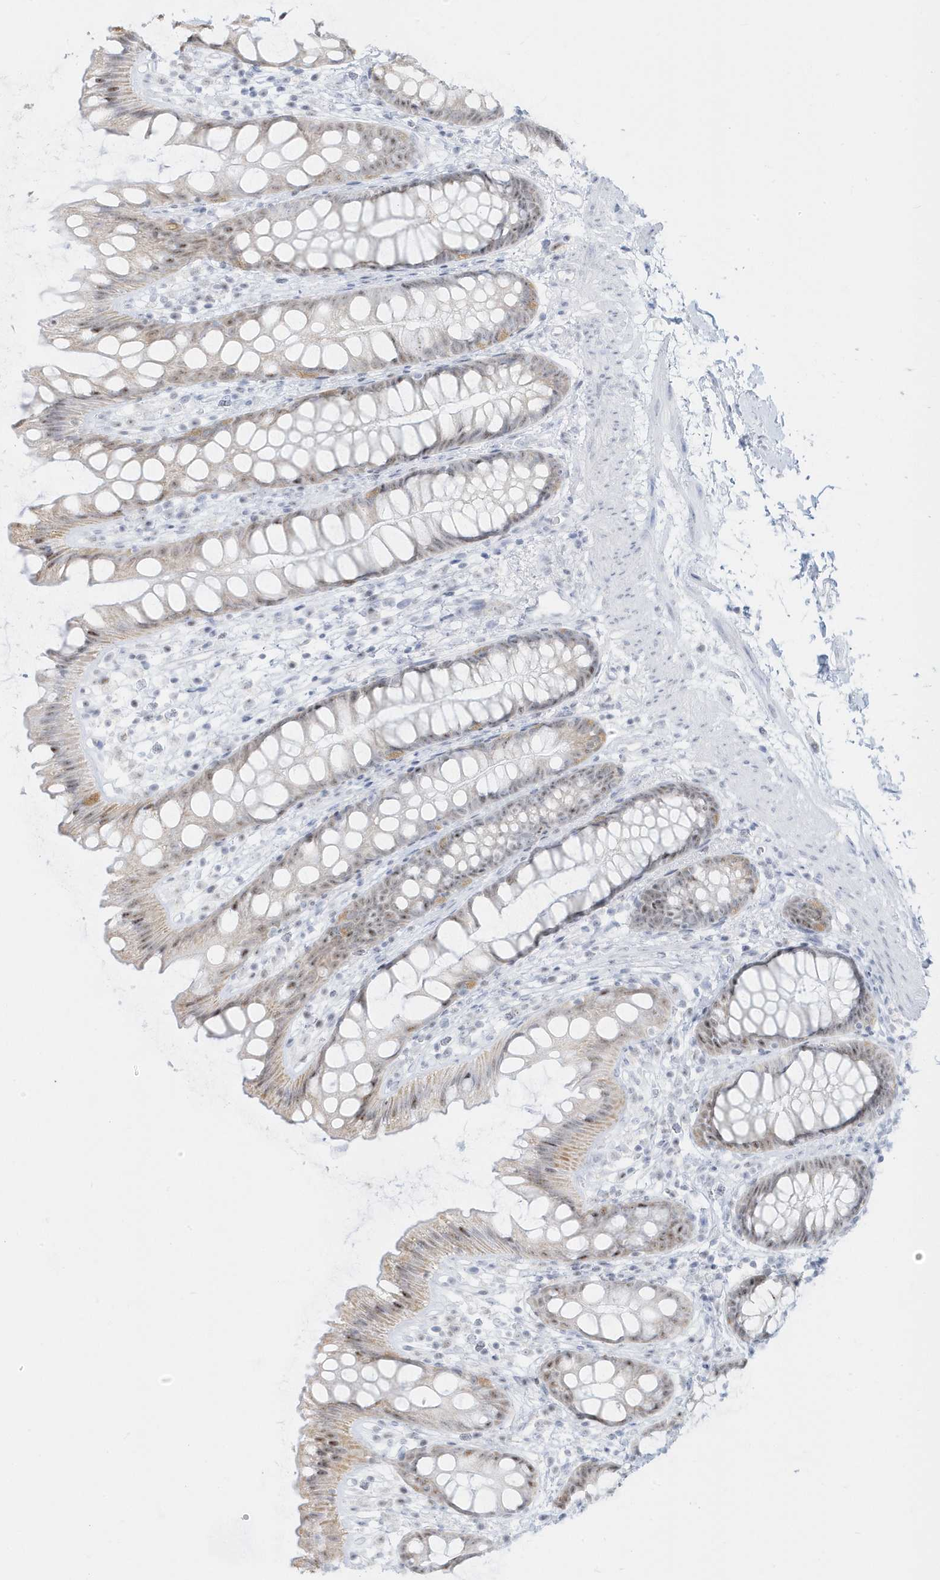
{"staining": {"intensity": "weak", "quantity": "25%-75%", "location": "nuclear"}, "tissue": "rectum", "cell_type": "Glandular cells", "image_type": "normal", "snomed": [{"axis": "morphology", "description": "Normal tissue, NOS"}, {"axis": "topography", "description": "Rectum"}], "caption": "Immunohistochemical staining of normal human rectum reveals low levels of weak nuclear staining in approximately 25%-75% of glandular cells.", "gene": "PLEKHN1", "patient": {"sex": "female", "age": 65}}